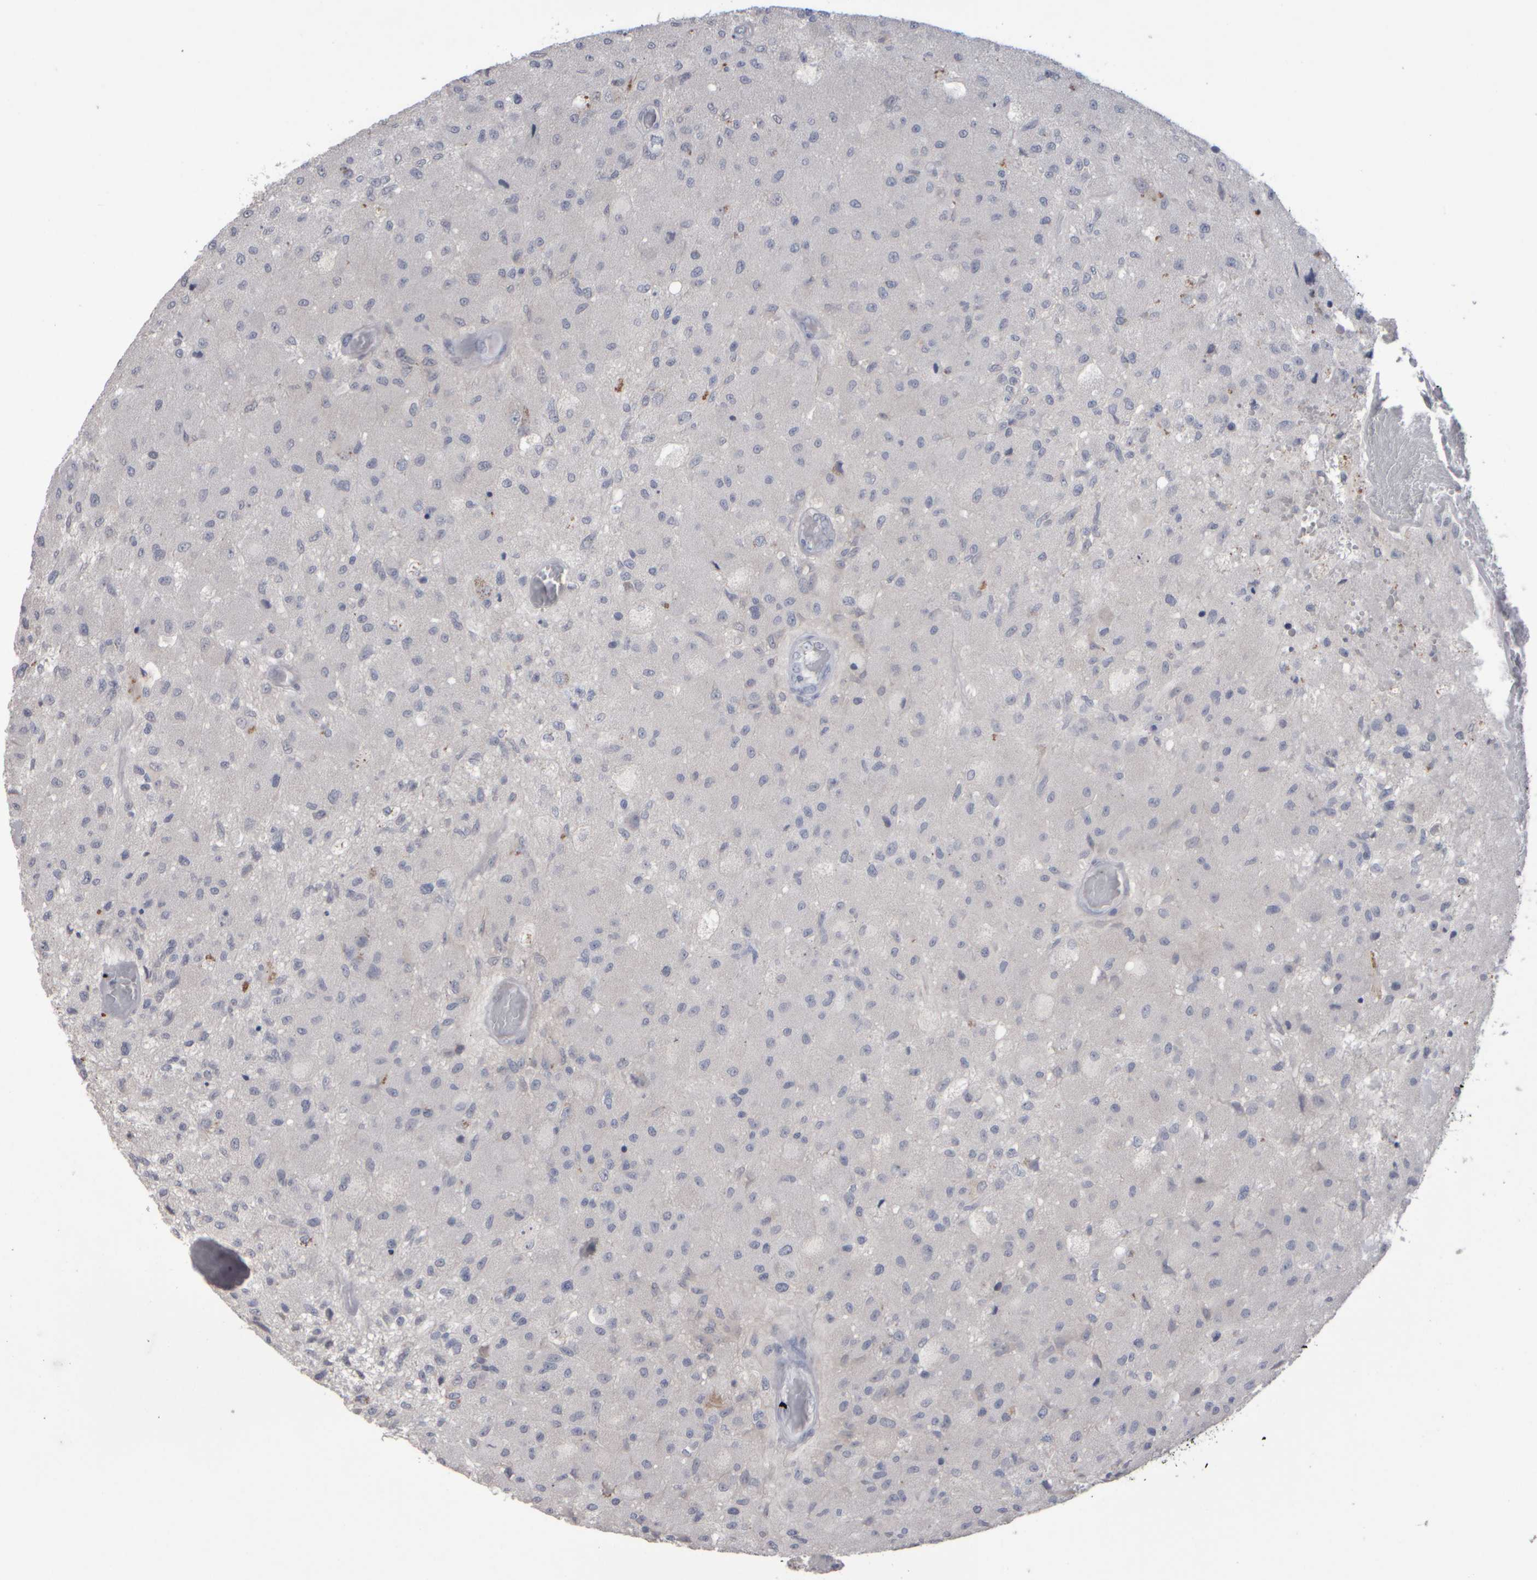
{"staining": {"intensity": "negative", "quantity": "none", "location": "none"}, "tissue": "glioma", "cell_type": "Tumor cells", "image_type": "cancer", "snomed": [{"axis": "morphology", "description": "Normal tissue, NOS"}, {"axis": "morphology", "description": "Glioma, malignant, High grade"}, {"axis": "topography", "description": "Cerebral cortex"}], "caption": "High-grade glioma (malignant) stained for a protein using immunohistochemistry shows no staining tumor cells.", "gene": "EPHX2", "patient": {"sex": "male", "age": 77}}